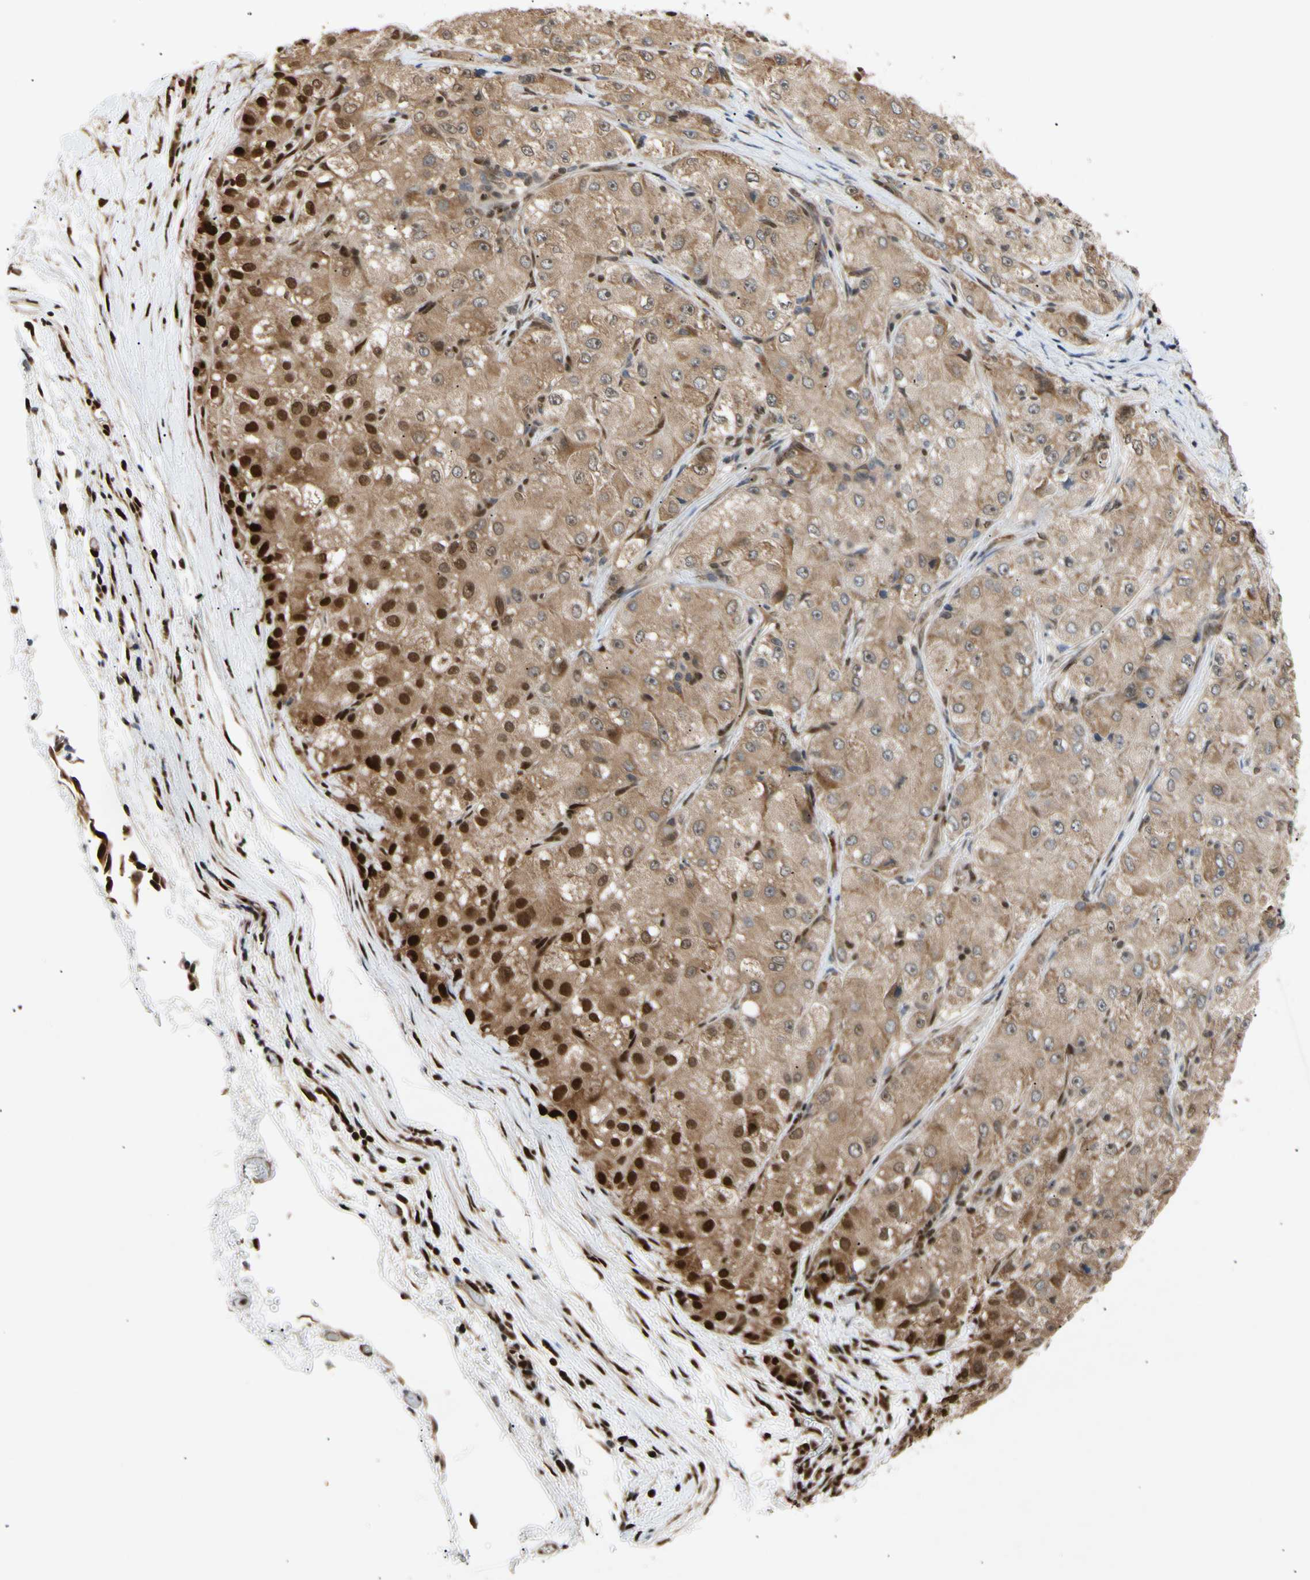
{"staining": {"intensity": "moderate", "quantity": "25%-75%", "location": "cytoplasmic/membranous,nuclear"}, "tissue": "liver cancer", "cell_type": "Tumor cells", "image_type": "cancer", "snomed": [{"axis": "morphology", "description": "Carcinoma, Hepatocellular, NOS"}, {"axis": "topography", "description": "Liver"}], "caption": "The histopathology image exhibits staining of liver cancer (hepatocellular carcinoma), revealing moderate cytoplasmic/membranous and nuclear protein staining (brown color) within tumor cells.", "gene": "EIF1AX", "patient": {"sex": "male", "age": 80}}